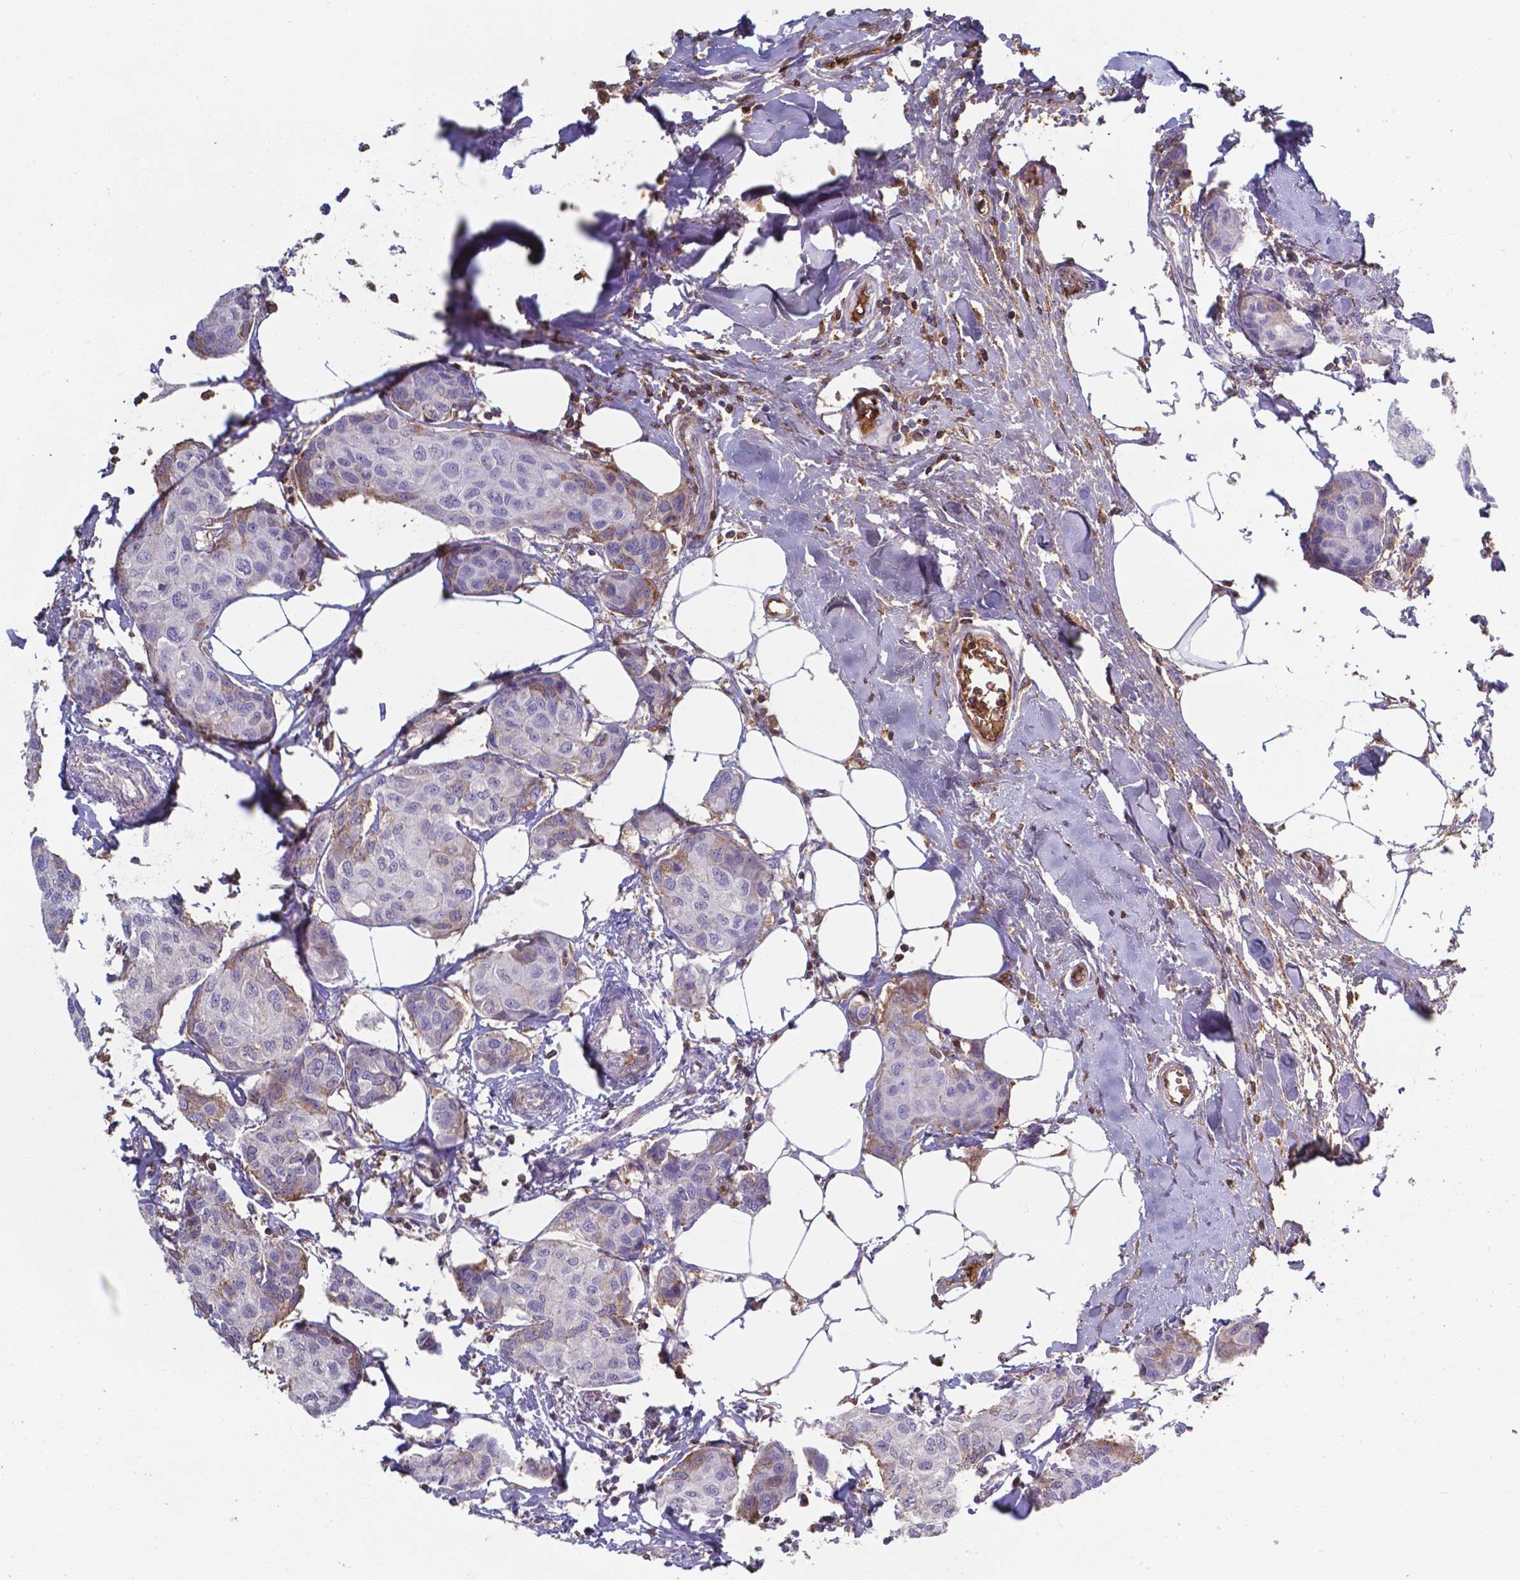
{"staining": {"intensity": "moderate", "quantity": "<25%", "location": "cytoplasmic/membranous"}, "tissue": "breast cancer", "cell_type": "Tumor cells", "image_type": "cancer", "snomed": [{"axis": "morphology", "description": "Duct carcinoma"}, {"axis": "topography", "description": "Breast"}], "caption": "Brown immunohistochemical staining in breast cancer (intraductal carcinoma) displays moderate cytoplasmic/membranous staining in approximately <25% of tumor cells.", "gene": "SERPINA1", "patient": {"sex": "female", "age": 80}}